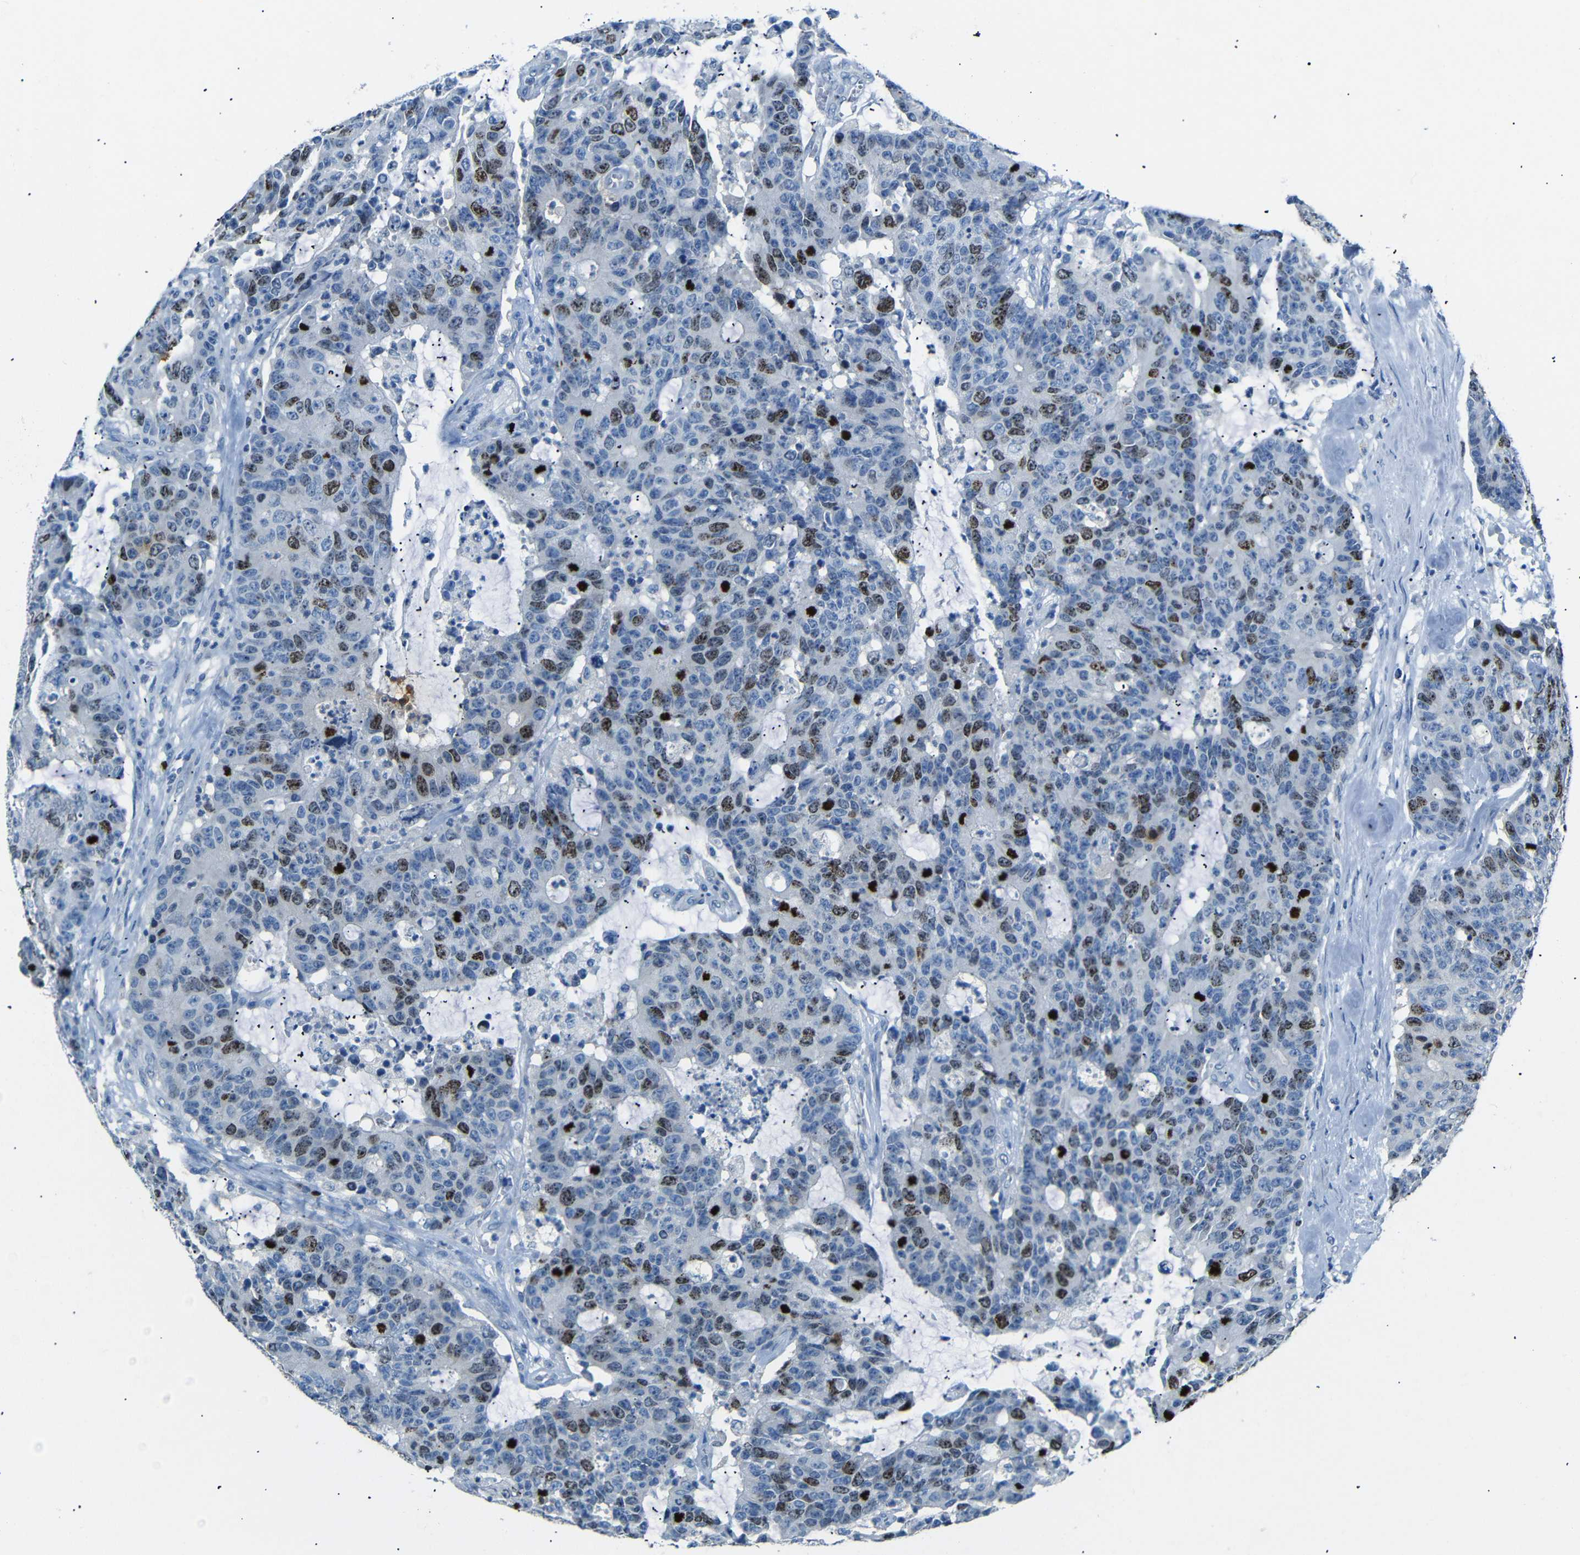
{"staining": {"intensity": "strong", "quantity": "<25%", "location": "nuclear"}, "tissue": "colorectal cancer", "cell_type": "Tumor cells", "image_type": "cancer", "snomed": [{"axis": "morphology", "description": "Adenocarcinoma, NOS"}, {"axis": "topography", "description": "Colon"}], "caption": "Protein expression analysis of human colorectal cancer (adenocarcinoma) reveals strong nuclear expression in about <25% of tumor cells. The staining was performed using DAB to visualize the protein expression in brown, while the nuclei were stained in blue with hematoxylin (Magnification: 20x).", "gene": "INCENP", "patient": {"sex": "female", "age": 86}}